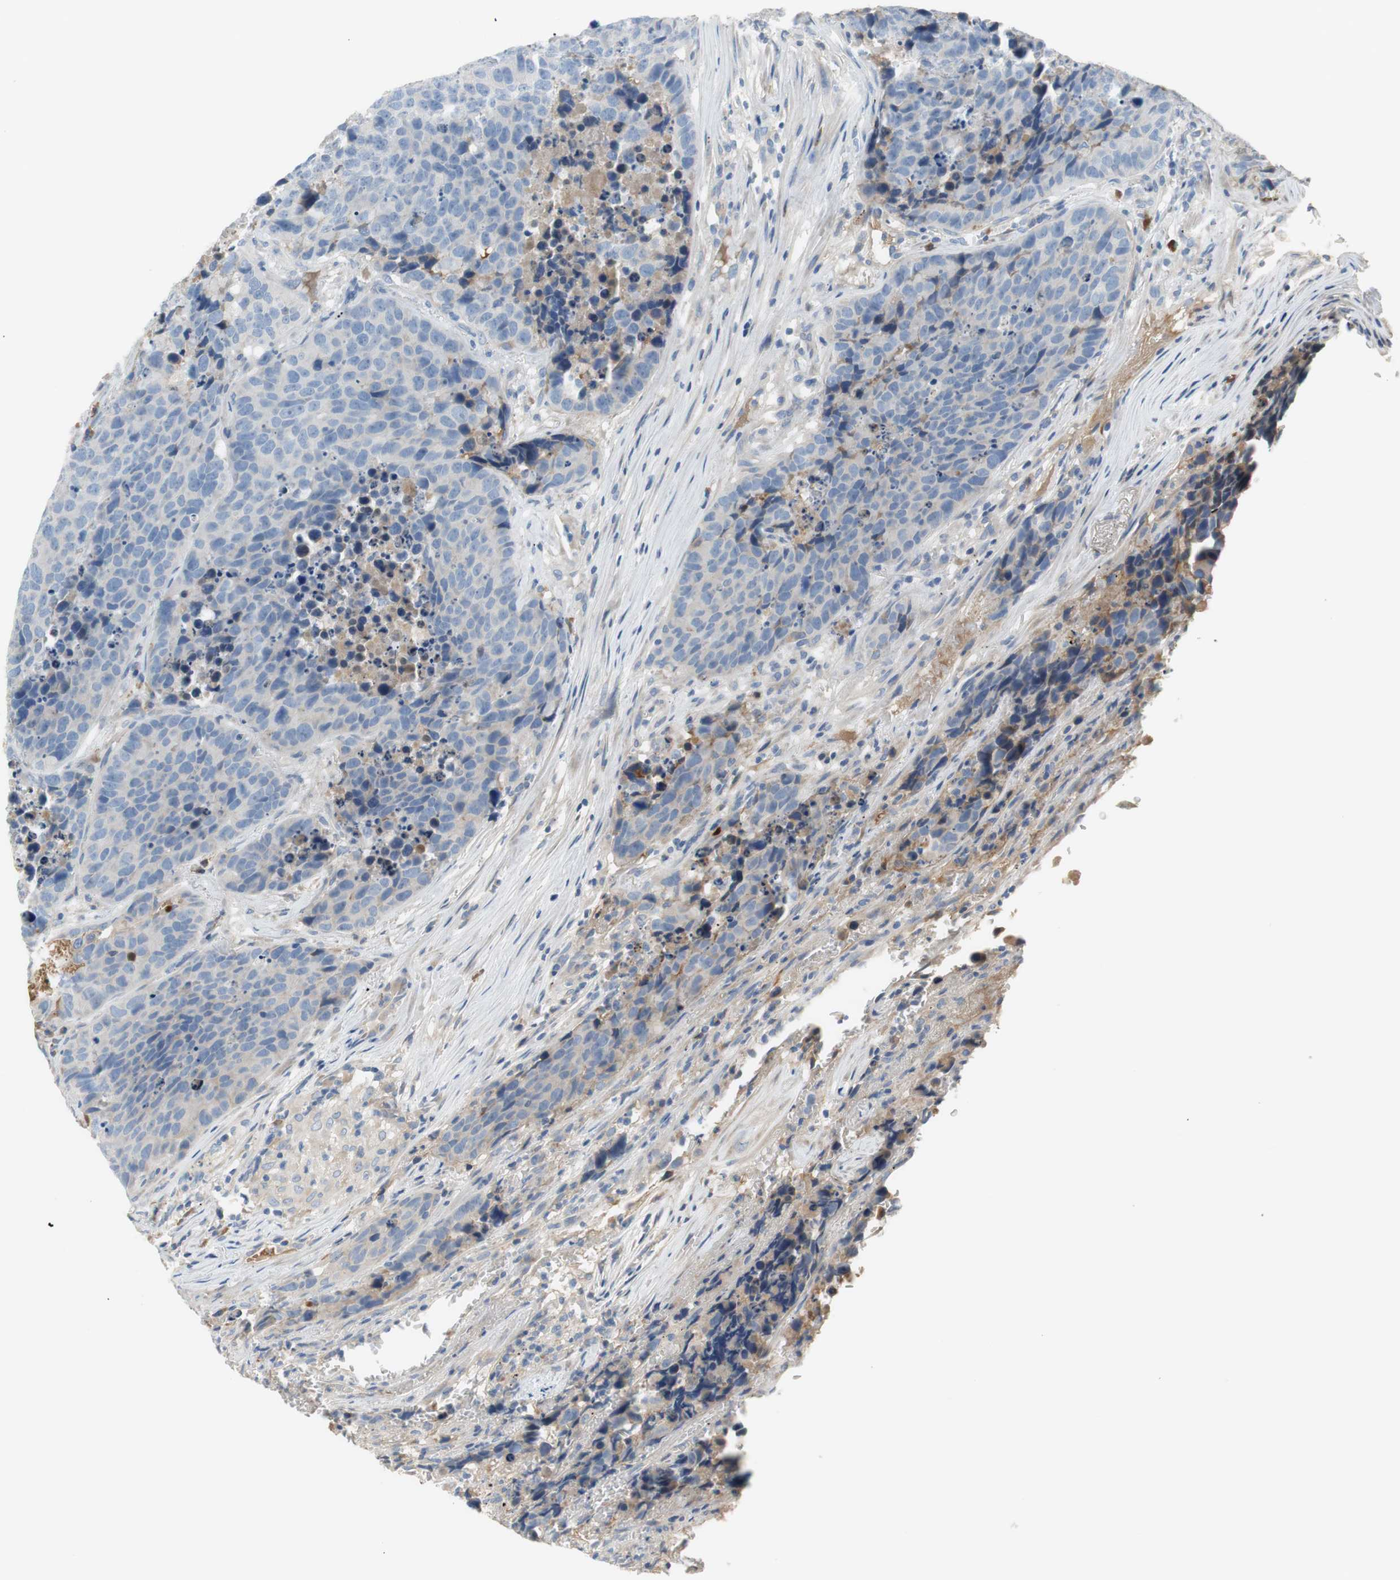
{"staining": {"intensity": "negative", "quantity": "none", "location": "none"}, "tissue": "carcinoid", "cell_type": "Tumor cells", "image_type": "cancer", "snomed": [{"axis": "morphology", "description": "Carcinoid, malignant, NOS"}, {"axis": "topography", "description": "Lung"}], "caption": "The photomicrograph demonstrates no significant staining in tumor cells of malignant carcinoid.", "gene": "C4A", "patient": {"sex": "male", "age": 60}}